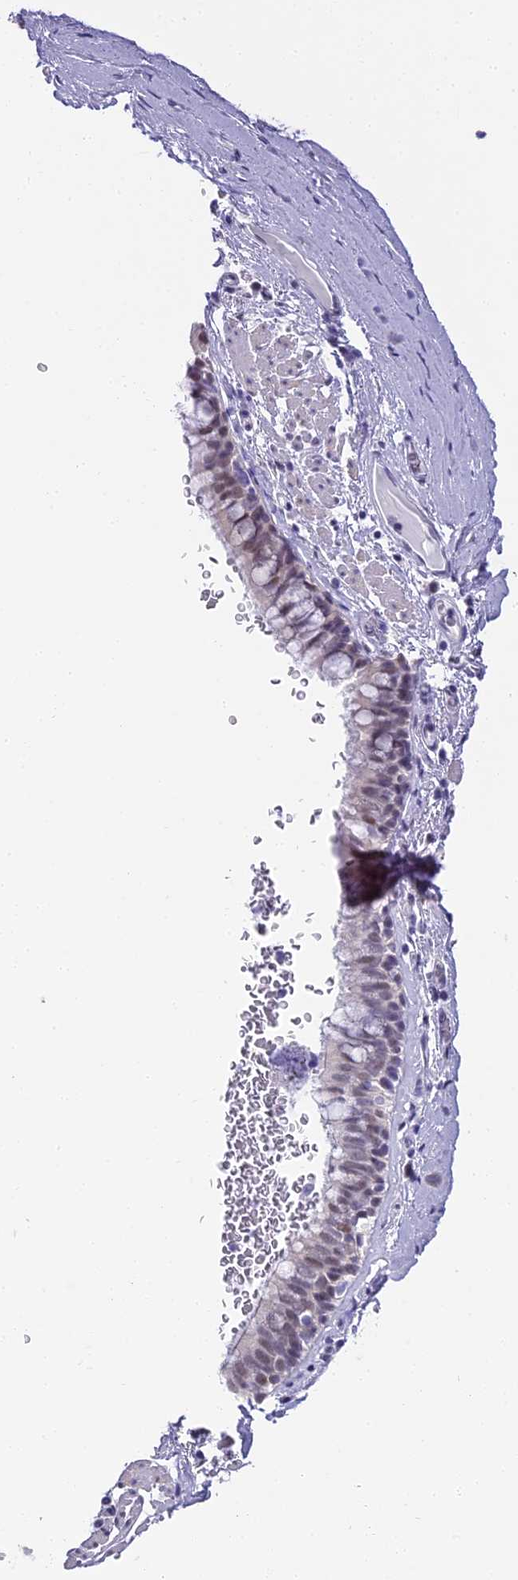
{"staining": {"intensity": "weak", "quantity": "25%-75%", "location": "nuclear"}, "tissue": "bronchus", "cell_type": "Respiratory epithelial cells", "image_type": "normal", "snomed": [{"axis": "morphology", "description": "Normal tissue, NOS"}, {"axis": "topography", "description": "Cartilage tissue"}, {"axis": "topography", "description": "Bronchus"}], "caption": "Immunohistochemistry histopathology image of benign bronchus: bronchus stained using IHC shows low levels of weak protein expression localized specifically in the nuclear of respiratory epithelial cells, appearing as a nuclear brown color.", "gene": "ABHD14A", "patient": {"sex": "female", "age": 36}}